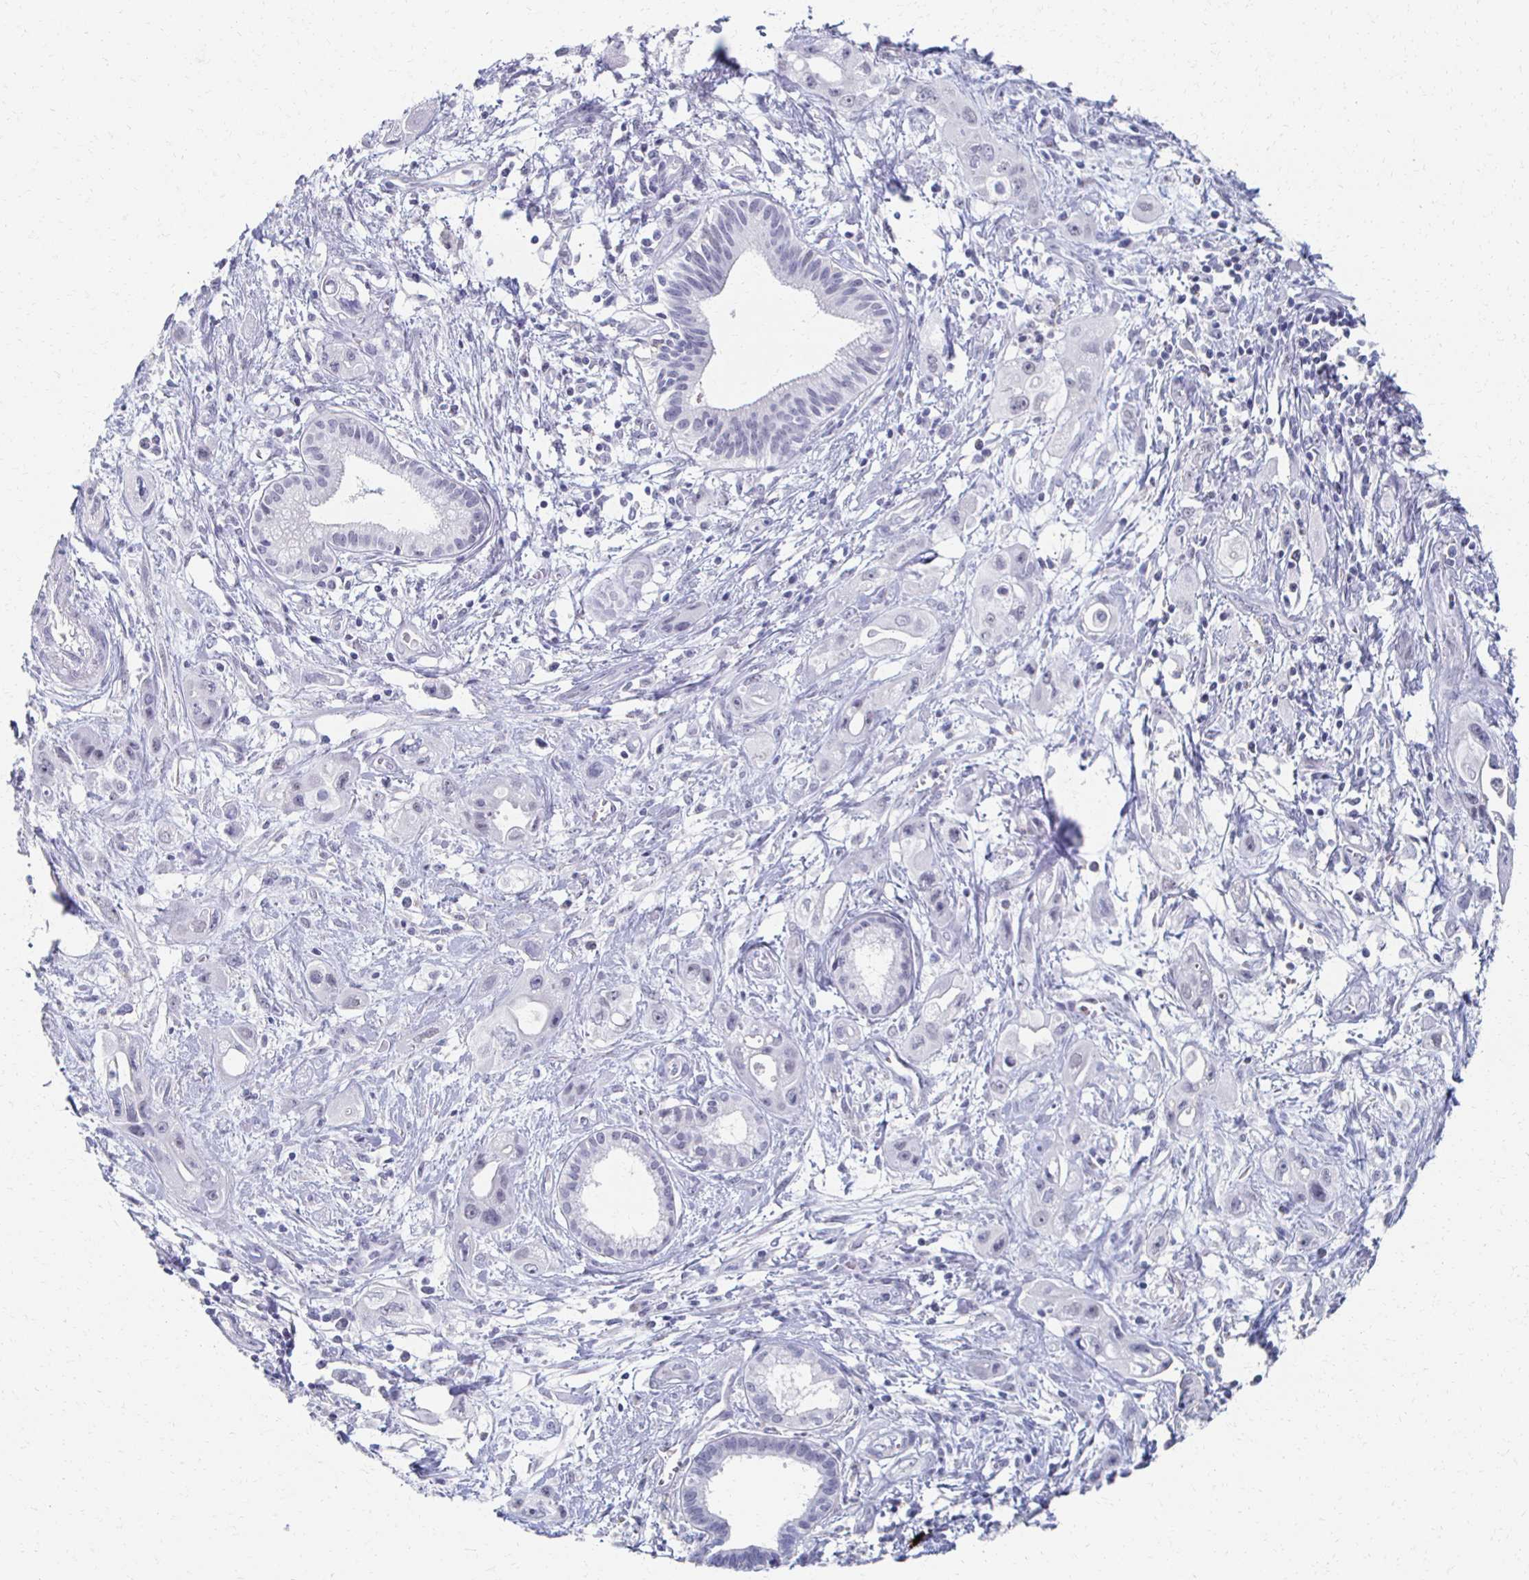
{"staining": {"intensity": "negative", "quantity": "none", "location": "none"}, "tissue": "pancreatic cancer", "cell_type": "Tumor cells", "image_type": "cancer", "snomed": [{"axis": "morphology", "description": "Adenocarcinoma, NOS"}, {"axis": "topography", "description": "Pancreas"}], "caption": "Tumor cells are negative for protein expression in human pancreatic cancer (adenocarcinoma).", "gene": "CXCR2", "patient": {"sex": "female", "age": 66}}